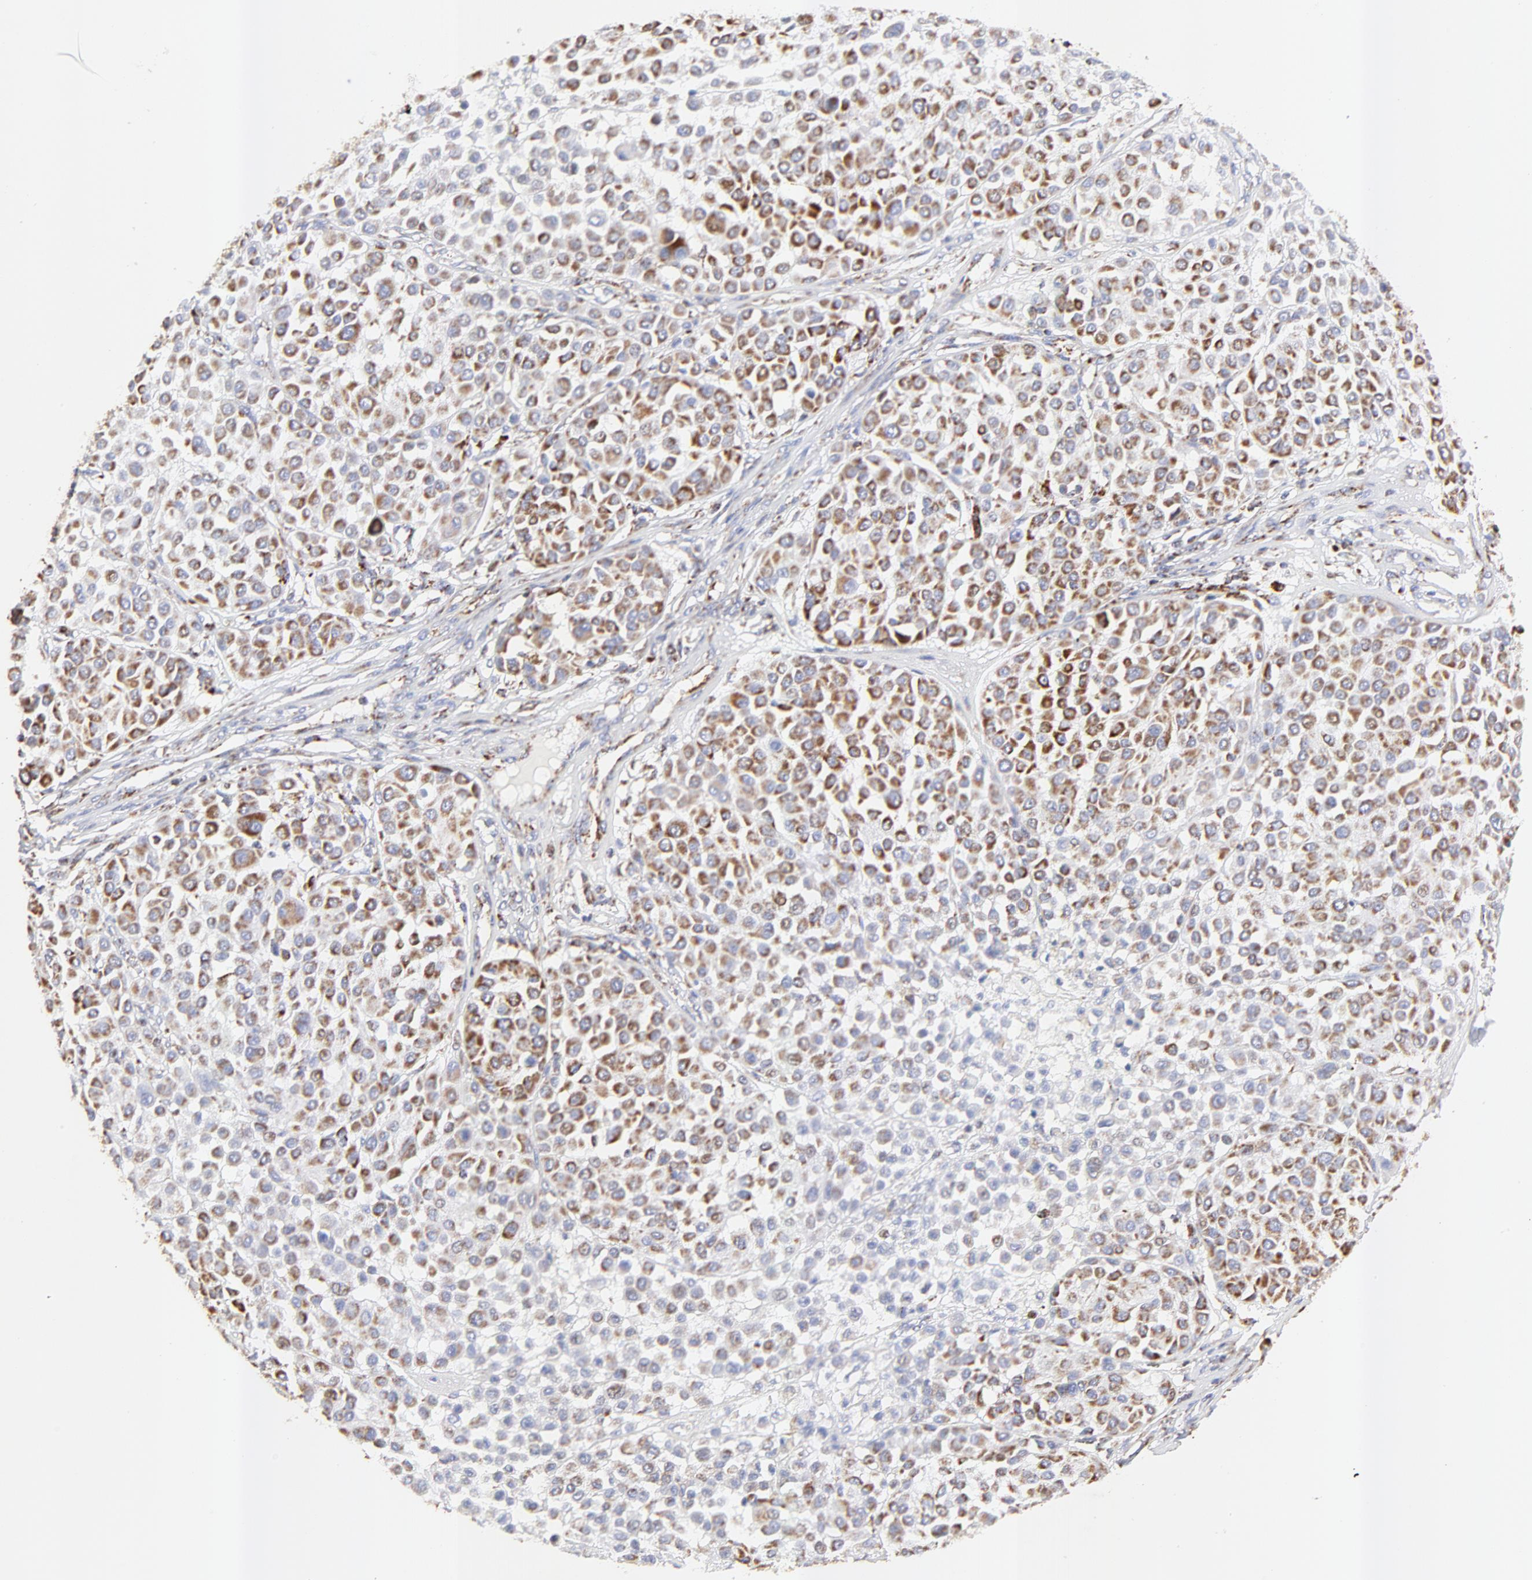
{"staining": {"intensity": "moderate", "quantity": ">75%", "location": "cytoplasmic/membranous"}, "tissue": "melanoma", "cell_type": "Tumor cells", "image_type": "cancer", "snomed": [{"axis": "morphology", "description": "Malignant melanoma, Metastatic site"}, {"axis": "topography", "description": "Soft tissue"}], "caption": "Protein staining by IHC reveals moderate cytoplasmic/membranous staining in about >75% of tumor cells in malignant melanoma (metastatic site).", "gene": "COX4I1", "patient": {"sex": "male", "age": 41}}